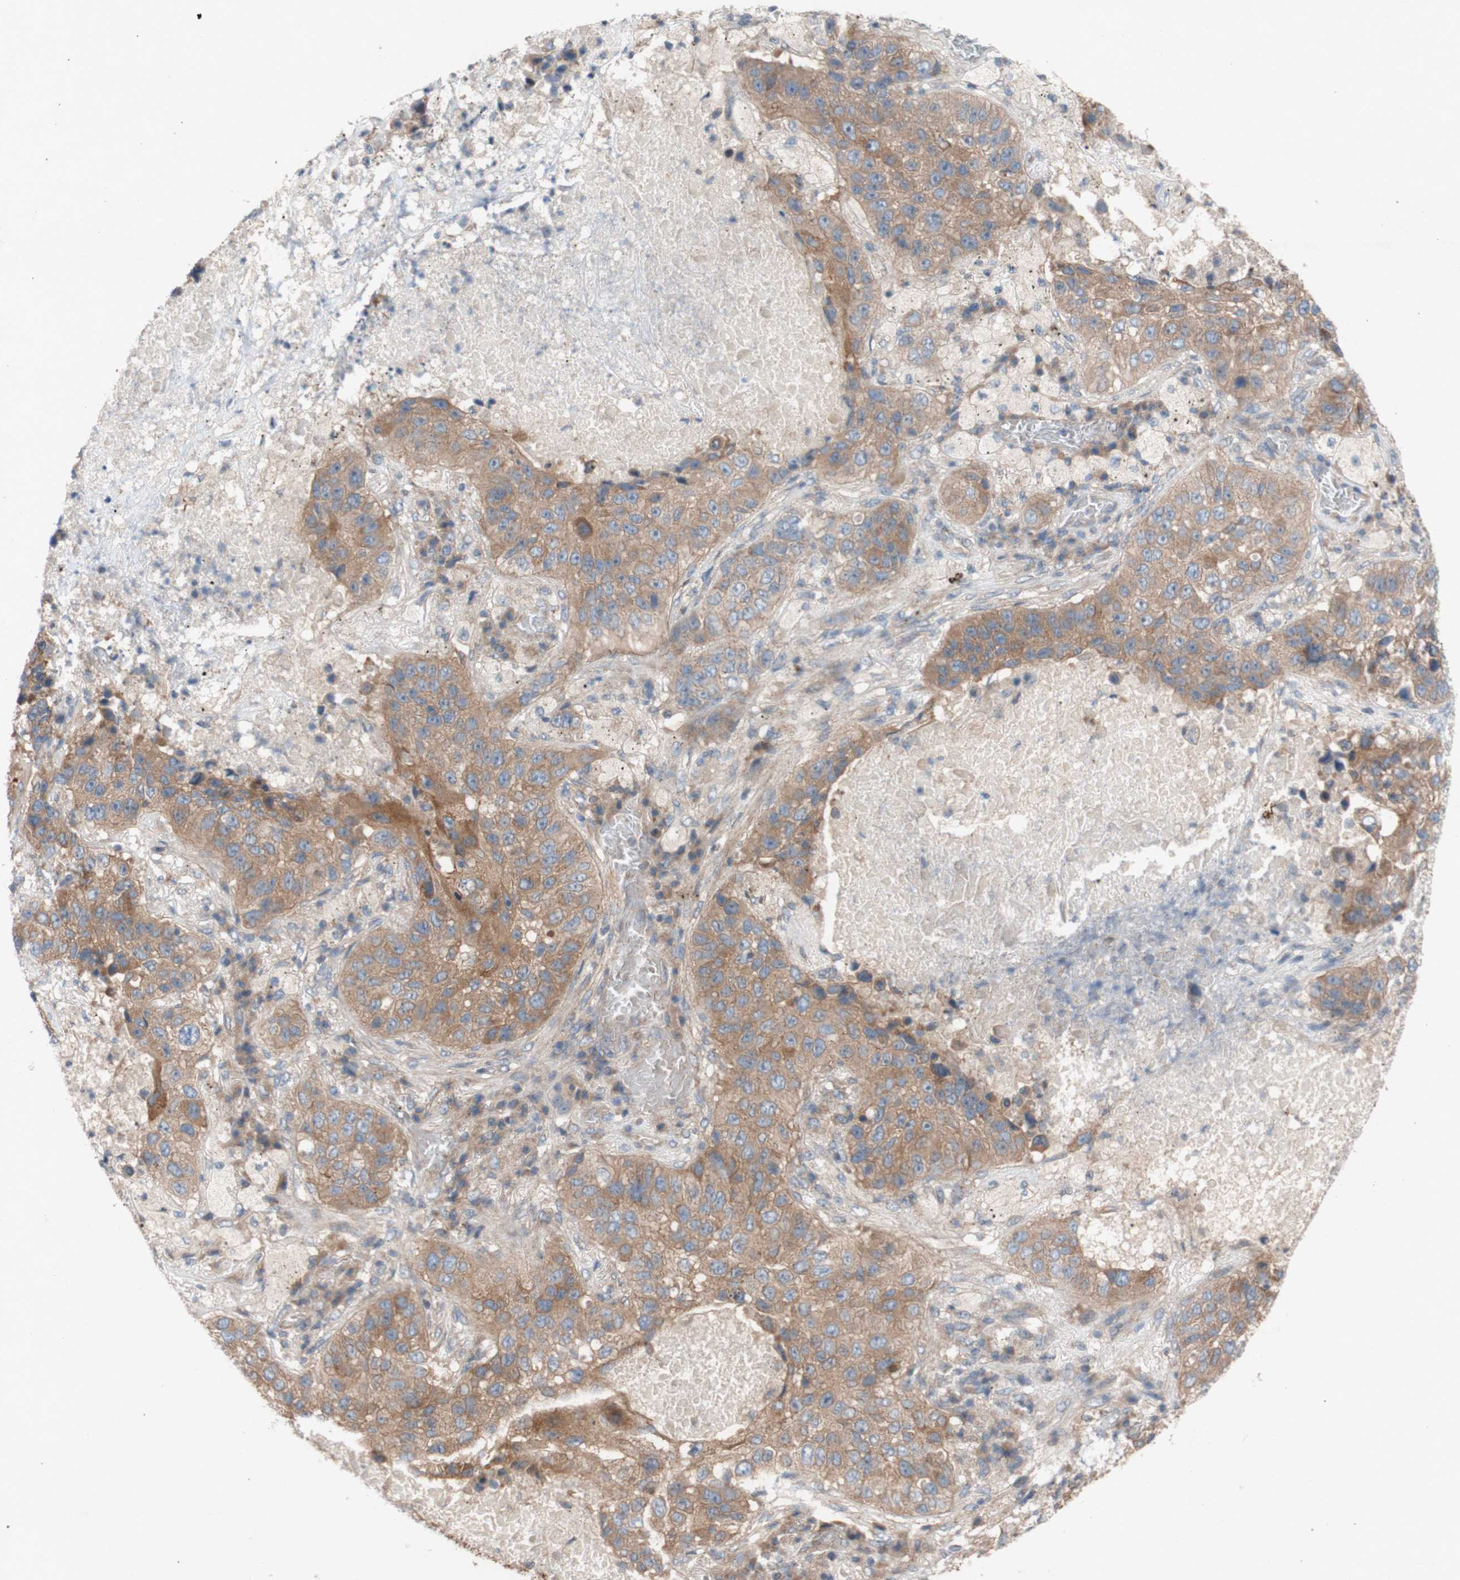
{"staining": {"intensity": "moderate", "quantity": ">75%", "location": "cytoplasmic/membranous"}, "tissue": "lung cancer", "cell_type": "Tumor cells", "image_type": "cancer", "snomed": [{"axis": "morphology", "description": "Squamous cell carcinoma, NOS"}, {"axis": "topography", "description": "Lung"}], "caption": "About >75% of tumor cells in squamous cell carcinoma (lung) reveal moderate cytoplasmic/membranous protein staining as visualized by brown immunohistochemical staining.", "gene": "TST", "patient": {"sex": "male", "age": 57}}